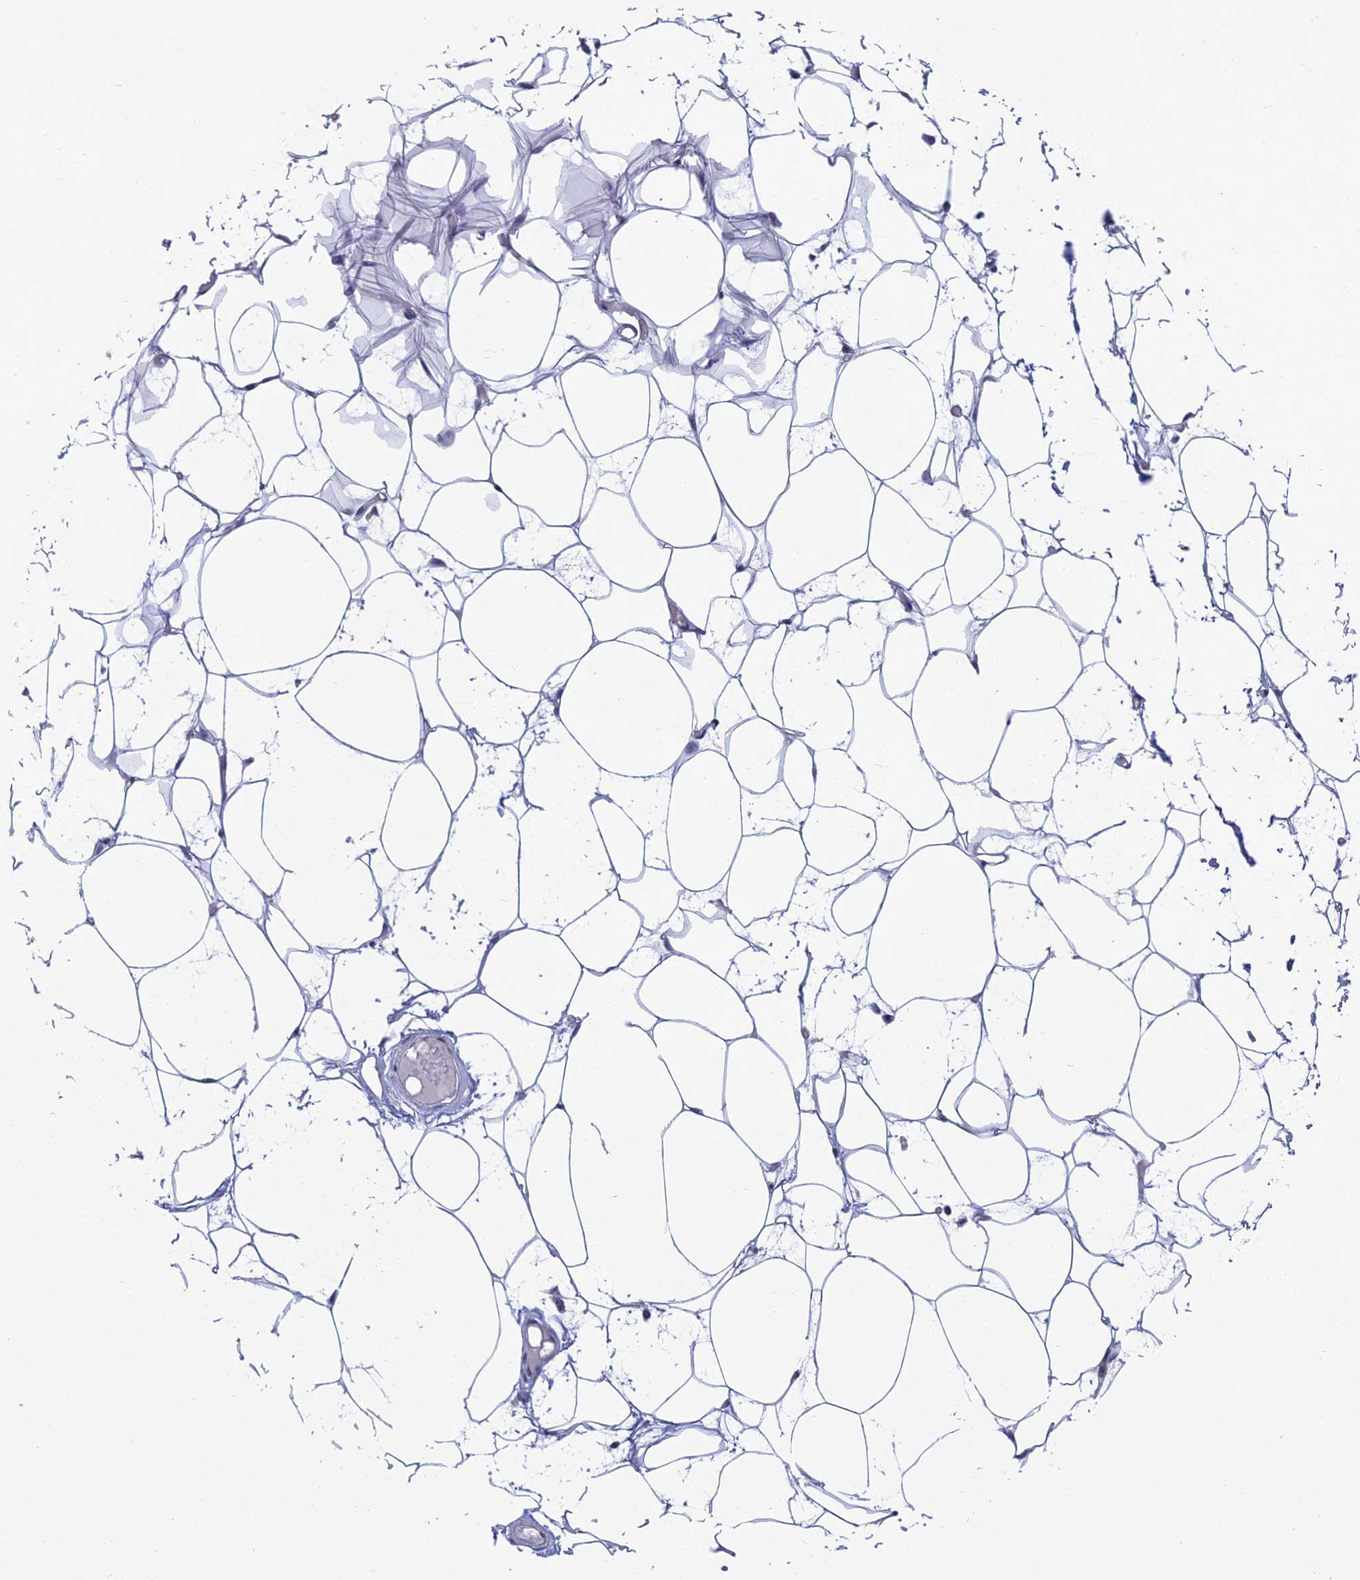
{"staining": {"intensity": "negative", "quantity": "none", "location": "none"}, "tissue": "adipose tissue", "cell_type": "Adipocytes", "image_type": "normal", "snomed": [{"axis": "morphology", "description": "Normal tissue, NOS"}, {"axis": "topography", "description": "Breast"}], "caption": "Immunohistochemistry (IHC) photomicrograph of normal human adipose tissue stained for a protein (brown), which displays no staining in adipocytes. (Stains: DAB (3,3'-diaminobenzidine) IHC with hematoxylin counter stain, Microscopy: brightfield microscopy at high magnification).", "gene": "AFF3", "patient": {"sex": "female", "age": 23}}